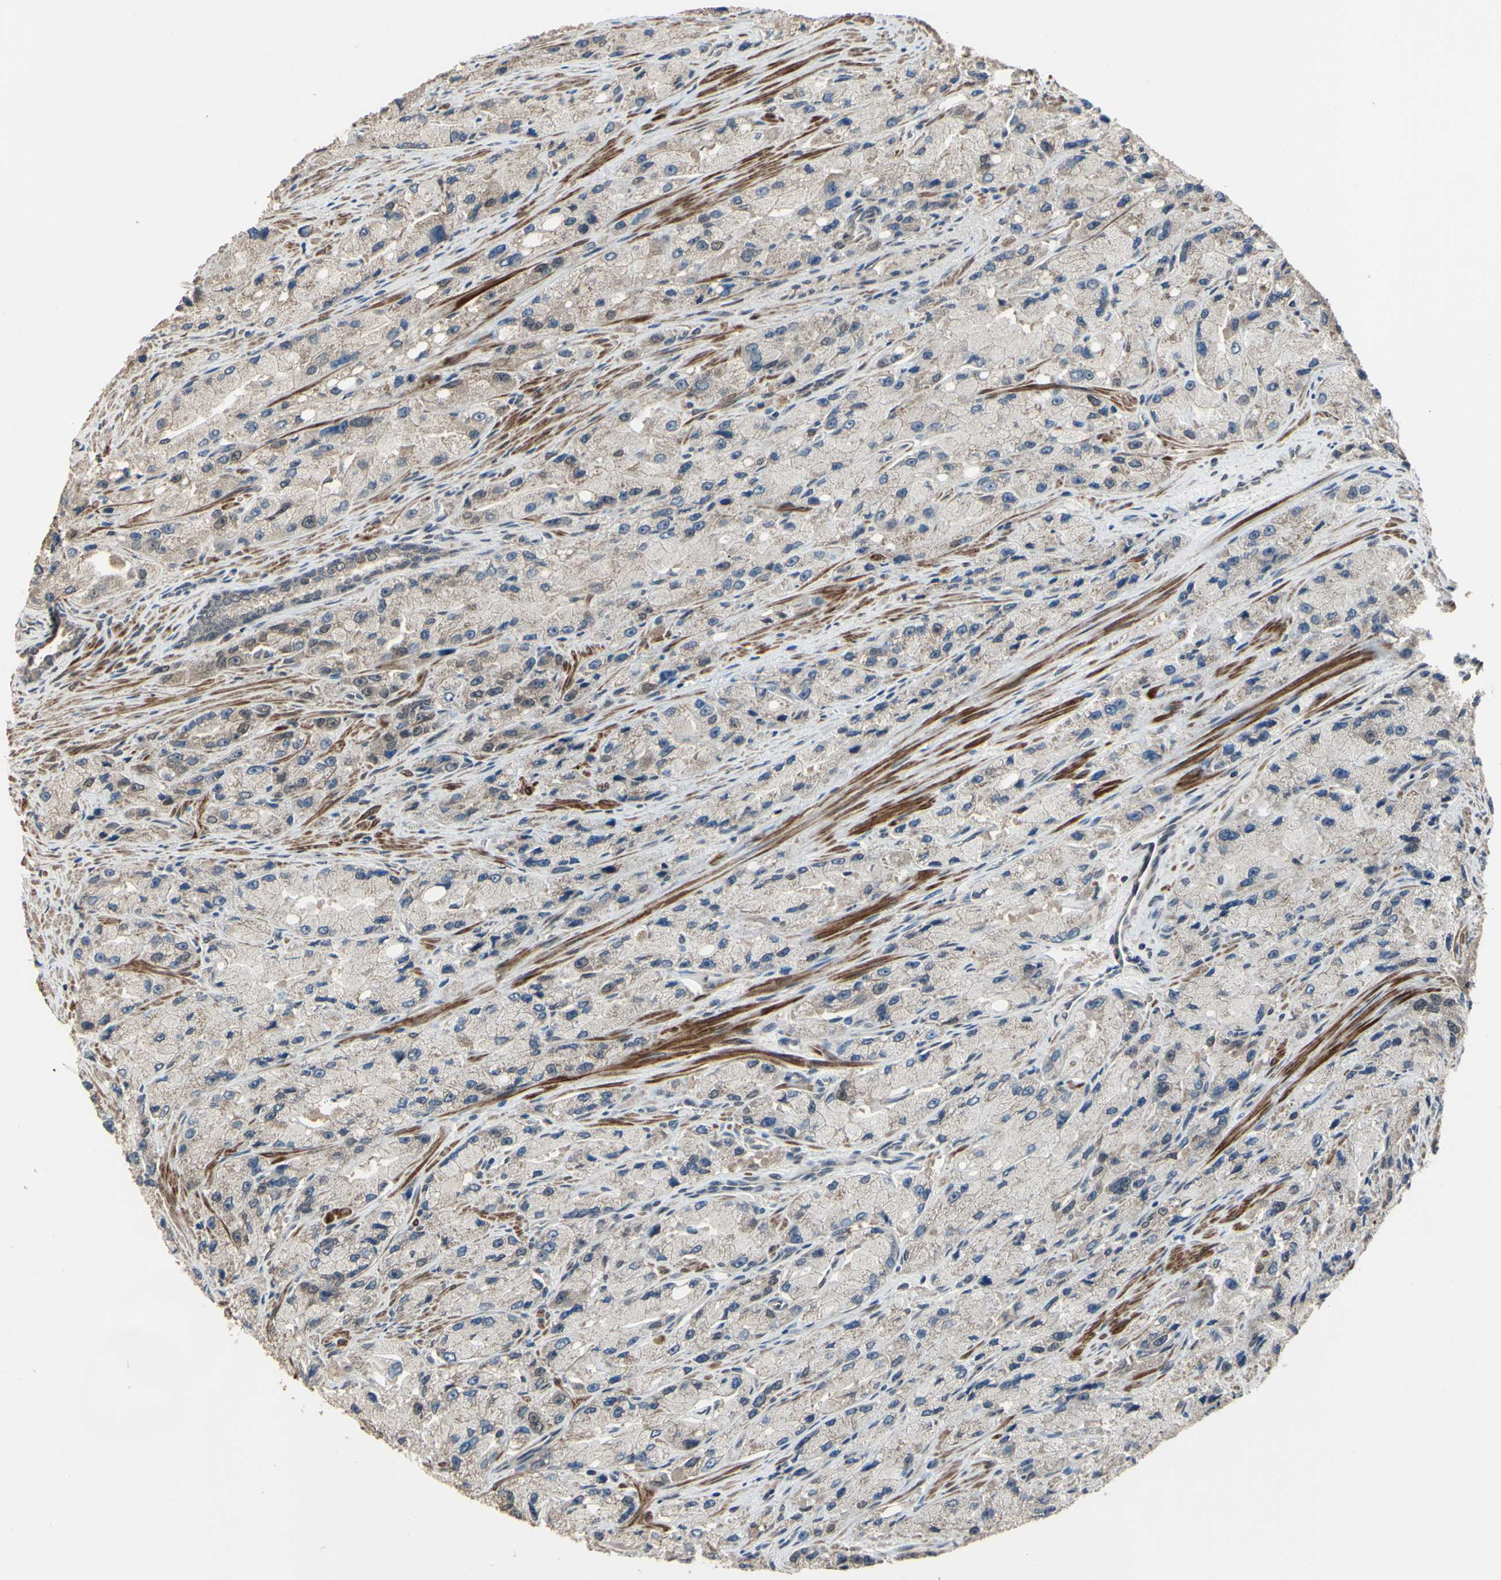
{"staining": {"intensity": "negative", "quantity": "none", "location": "none"}, "tissue": "prostate cancer", "cell_type": "Tumor cells", "image_type": "cancer", "snomed": [{"axis": "morphology", "description": "Adenocarcinoma, High grade"}, {"axis": "topography", "description": "Prostate"}], "caption": "Protein analysis of prostate cancer shows no significant staining in tumor cells.", "gene": "ZNF174", "patient": {"sex": "male", "age": 58}}